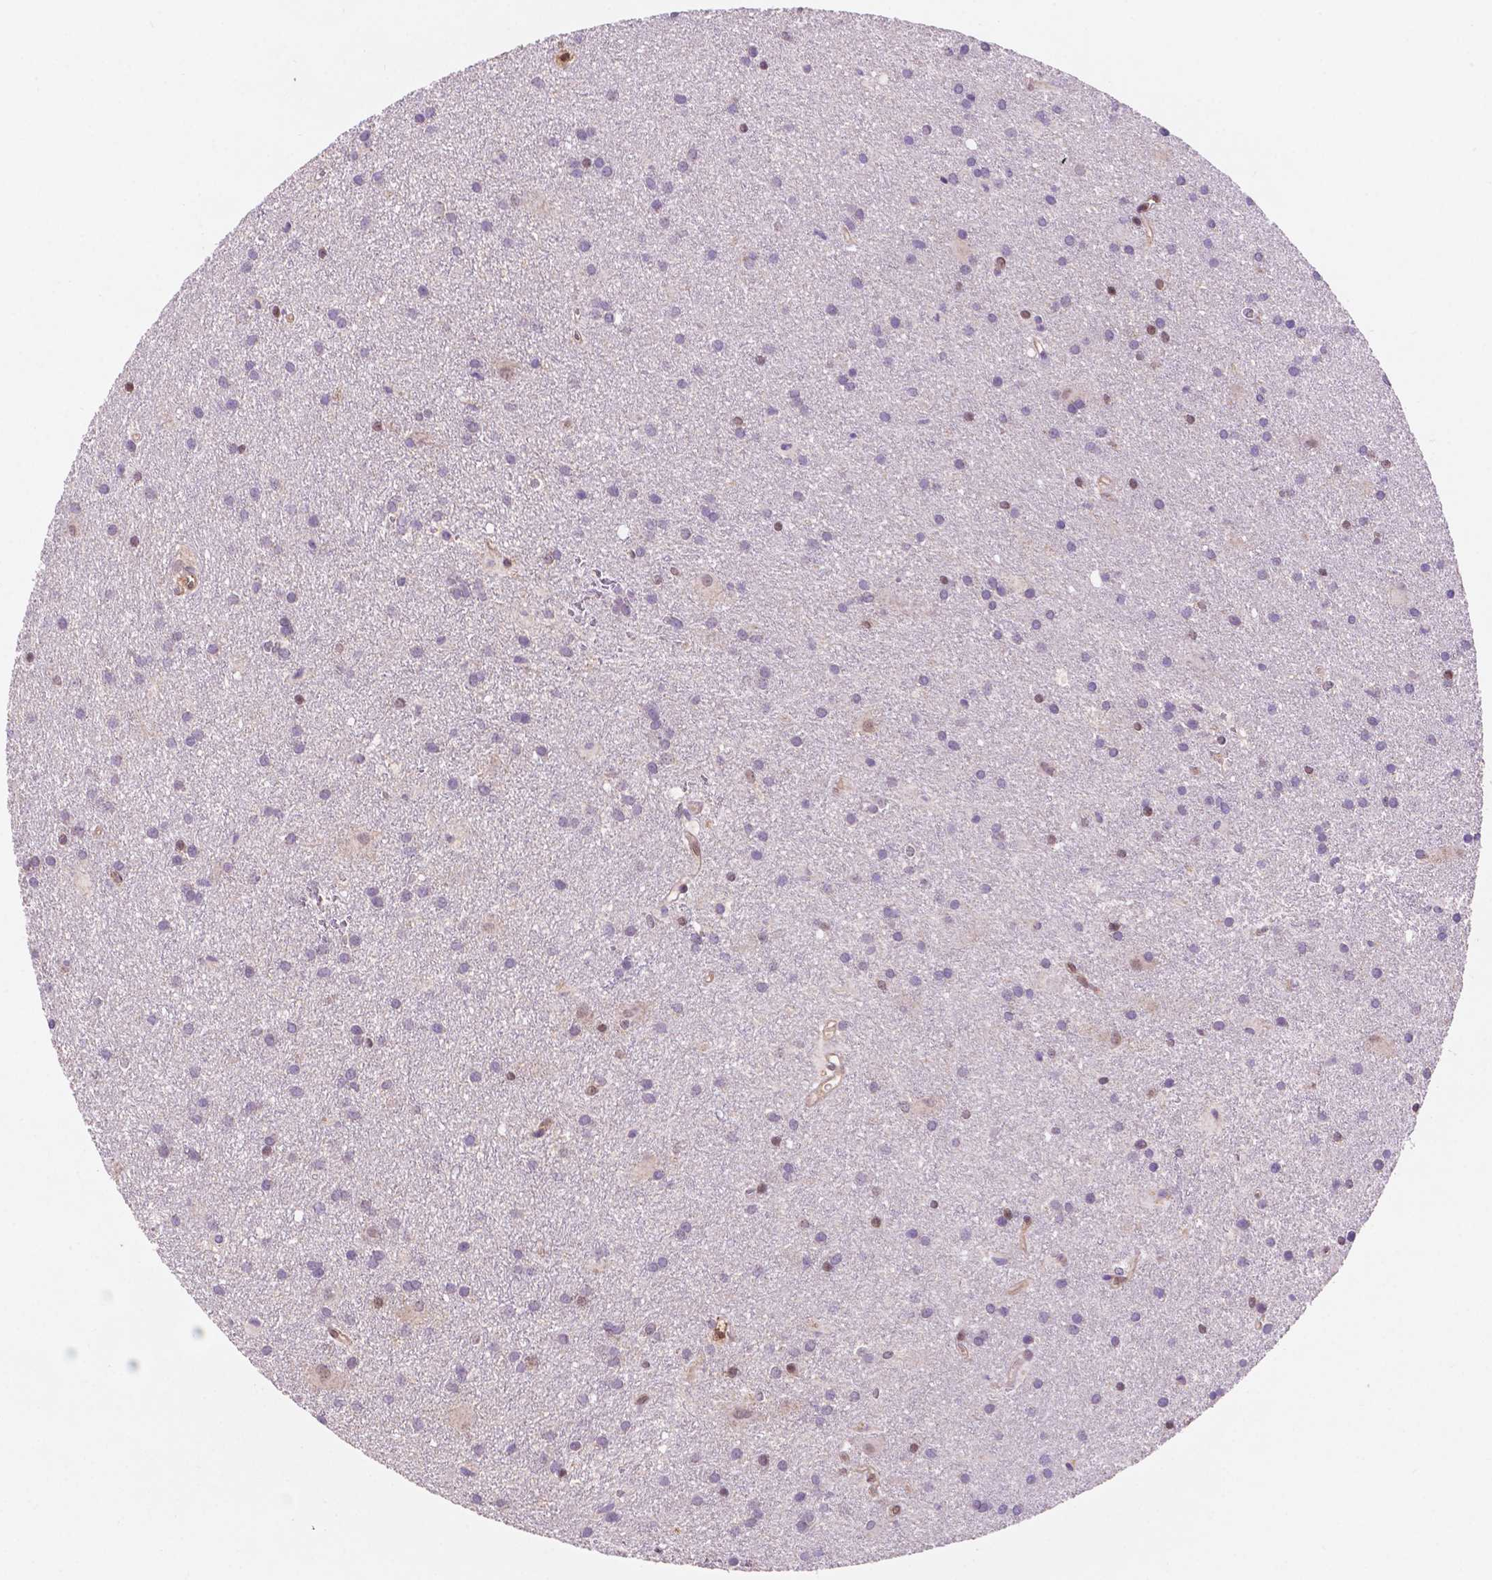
{"staining": {"intensity": "negative", "quantity": "none", "location": "none"}, "tissue": "glioma", "cell_type": "Tumor cells", "image_type": "cancer", "snomed": [{"axis": "morphology", "description": "Glioma, malignant, Low grade"}, {"axis": "topography", "description": "Brain"}], "caption": "A high-resolution micrograph shows immunohistochemistry staining of glioma, which exhibits no significant staining in tumor cells. Nuclei are stained in blue.", "gene": "UBE2L6", "patient": {"sex": "male", "age": 58}}